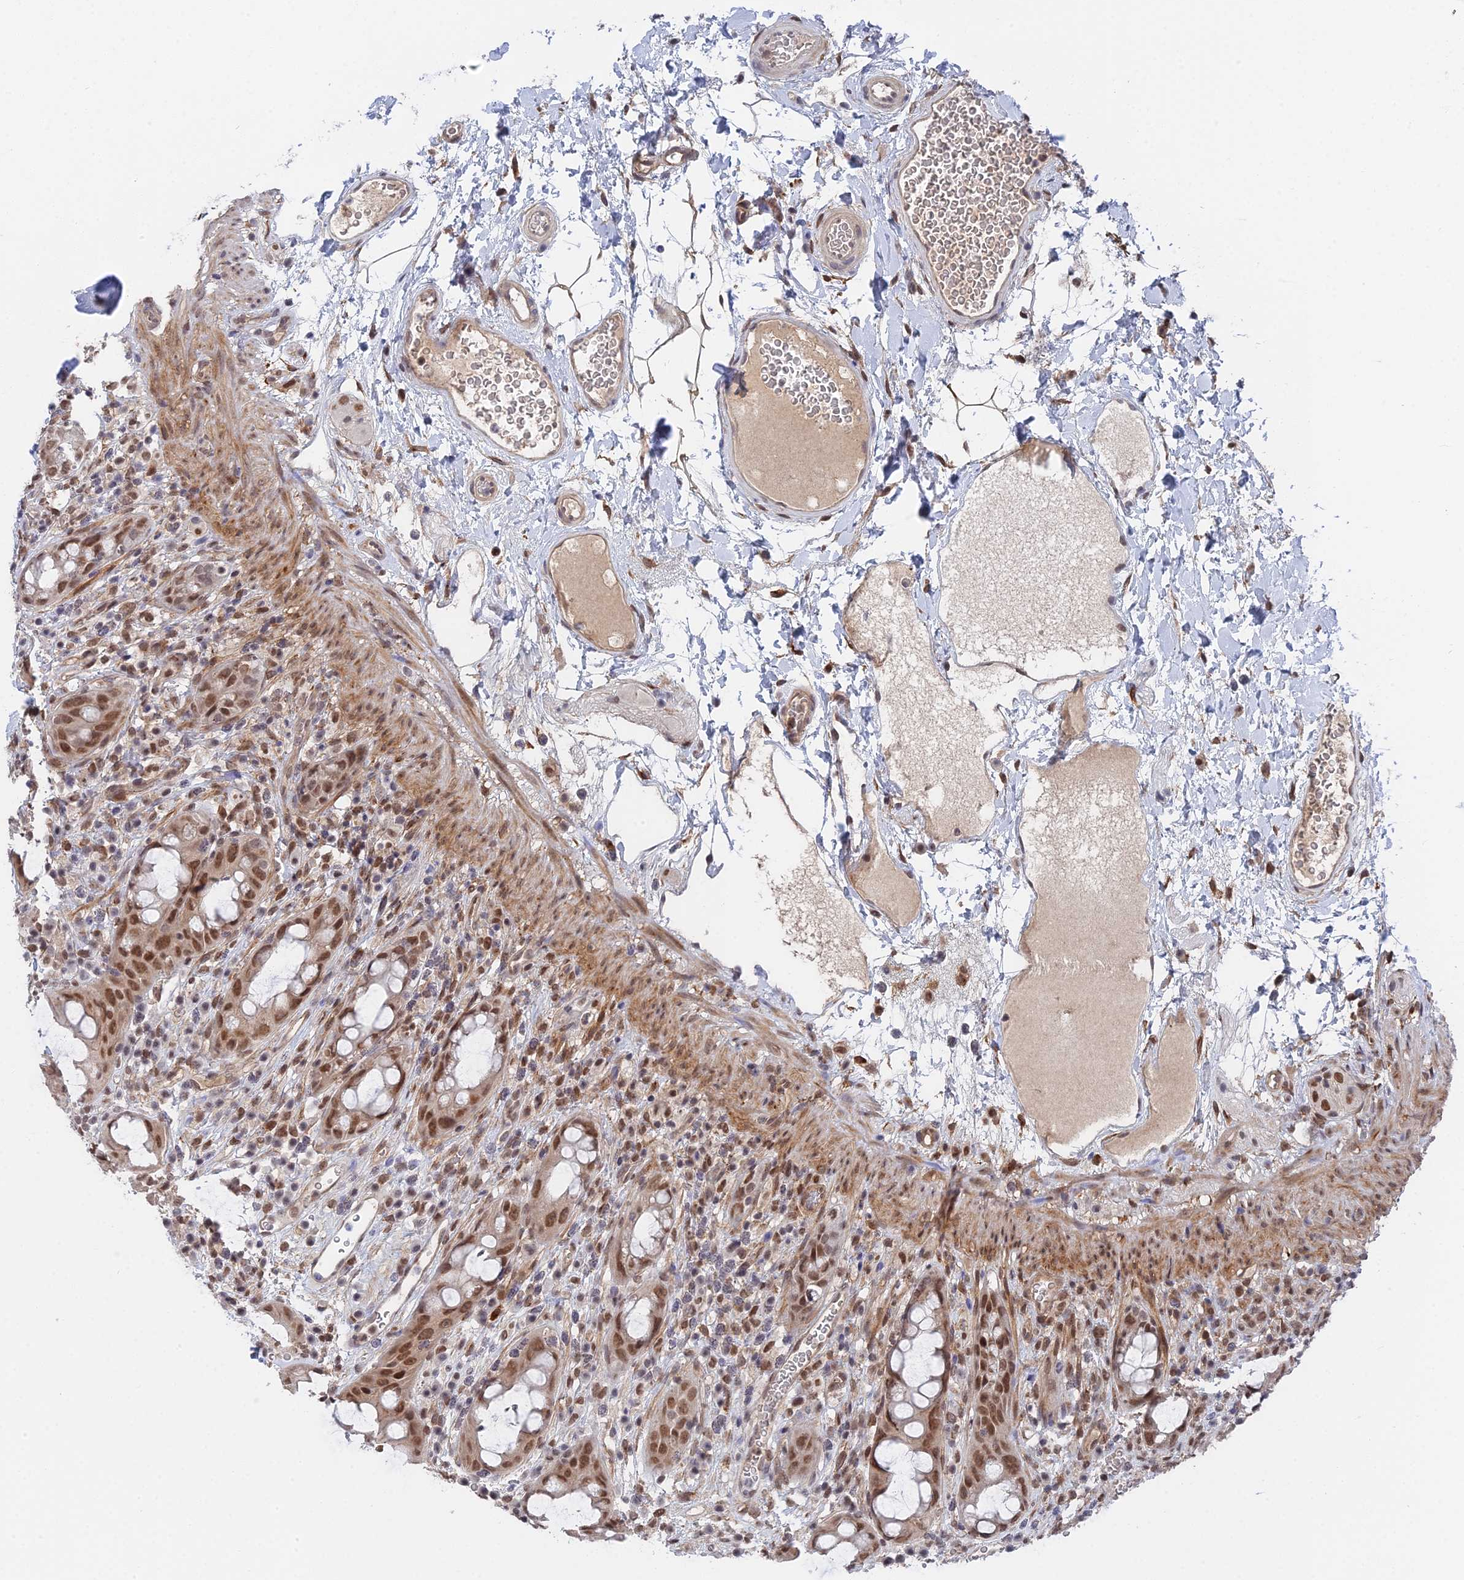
{"staining": {"intensity": "strong", "quantity": ">75%", "location": "nuclear"}, "tissue": "rectum", "cell_type": "Glandular cells", "image_type": "normal", "snomed": [{"axis": "morphology", "description": "Normal tissue, NOS"}, {"axis": "topography", "description": "Rectum"}], "caption": "Immunohistochemical staining of unremarkable rectum reveals strong nuclear protein expression in approximately >75% of glandular cells.", "gene": "CCDC85A", "patient": {"sex": "female", "age": 57}}